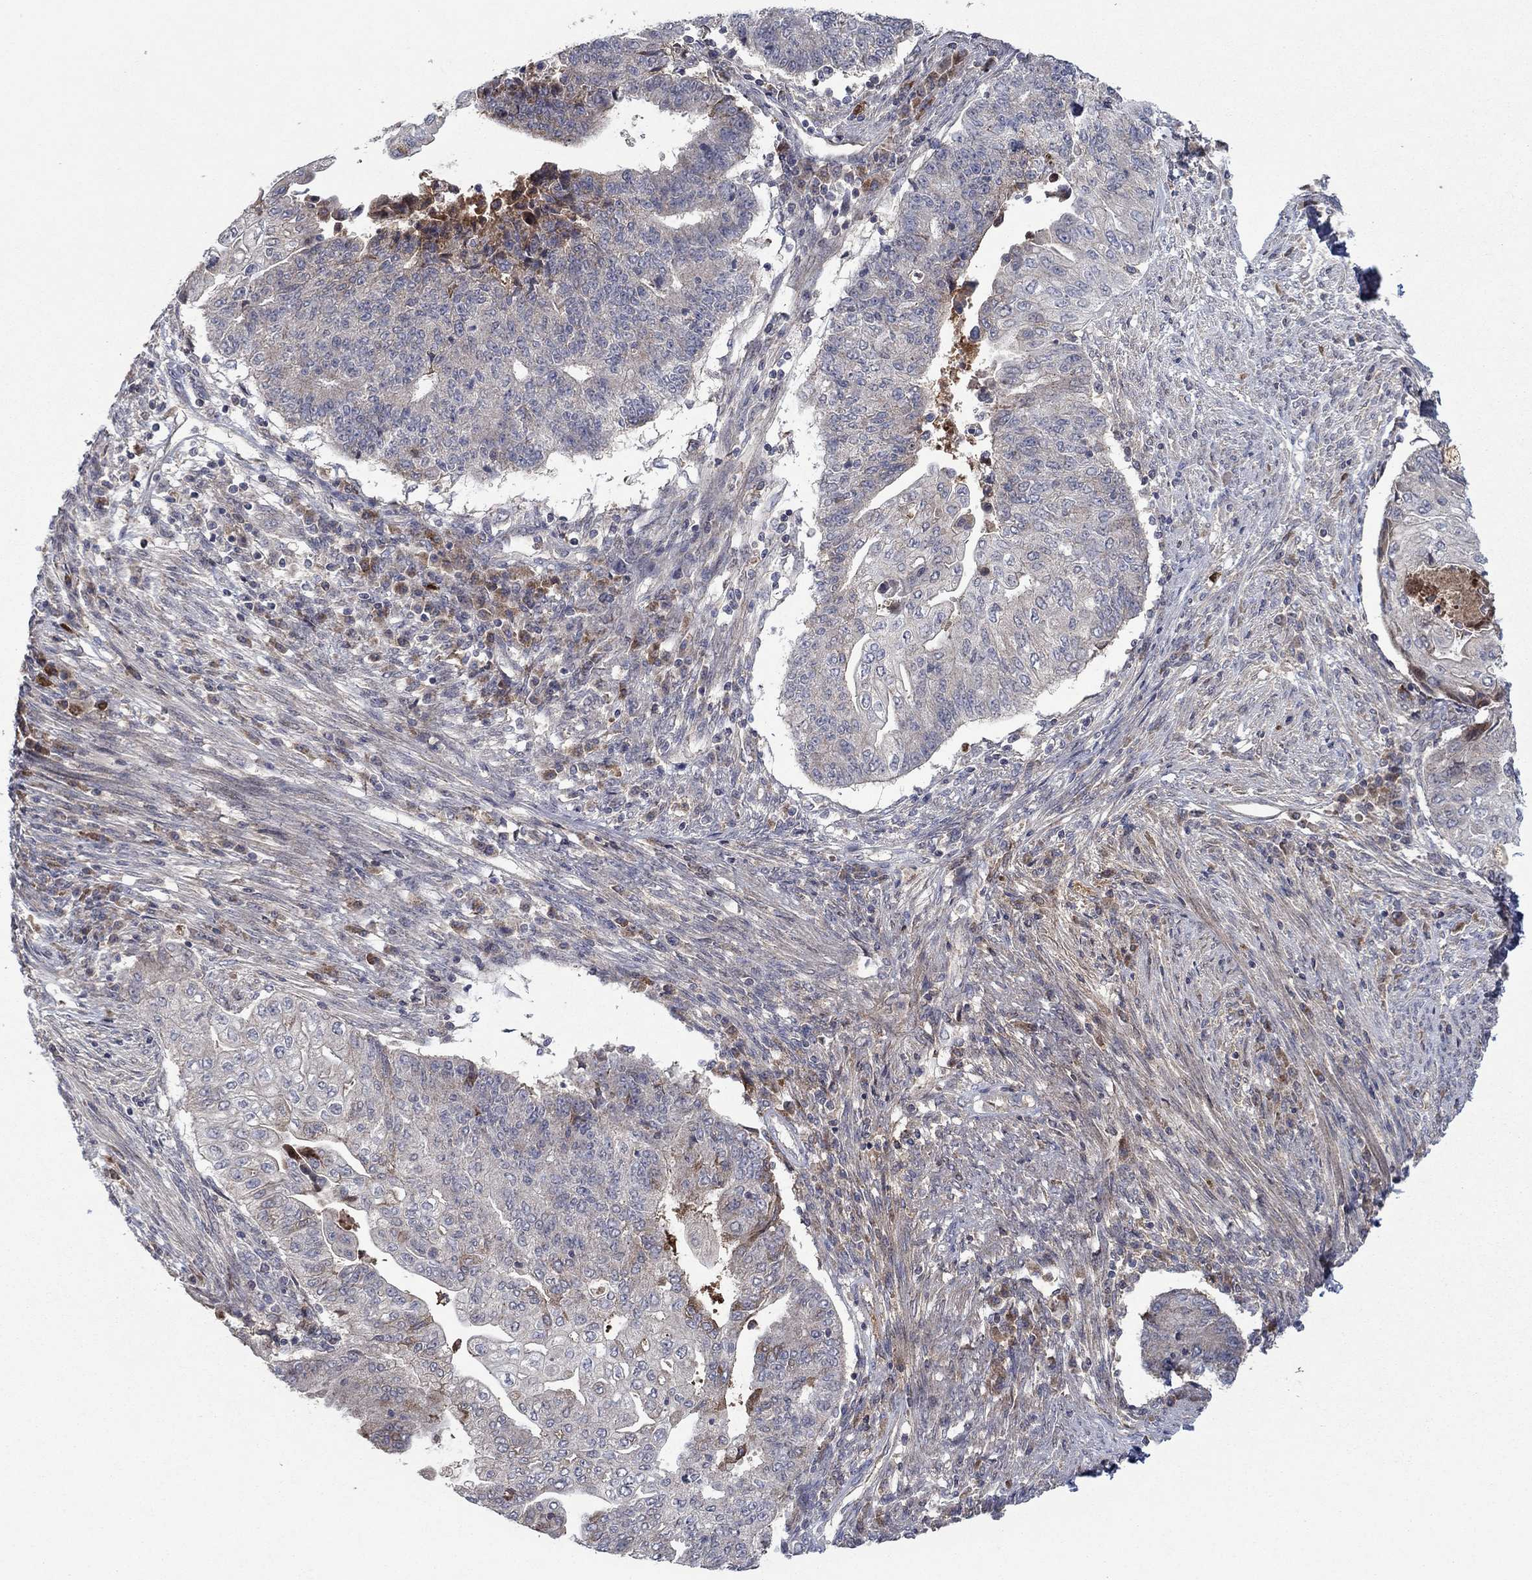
{"staining": {"intensity": "weak", "quantity": "<25%", "location": "cytoplasmic/membranous"}, "tissue": "endometrial cancer", "cell_type": "Tumor cells", "image_type": "cancer", "snomed": [{"axis": "morphology", "description": "Adenocarcinoma, NOS"}, {"axis": "topography", "description": "Uterus"}, {"axis": "topography", "description": "Endometrium"}], "caption": "Immunohistochemical staining of human endometrial adenocarcinoma reveals no significant expression in tumor cells. (Stains: DAB (3,3'-diaminobenzidine) immunohistochemistry (IHC) with hematoxylin counter stain, Microscopy: brightfield microscopy at high magnification).", "gene": "IL4", "patient": {"sex": "female", "age": 54}}